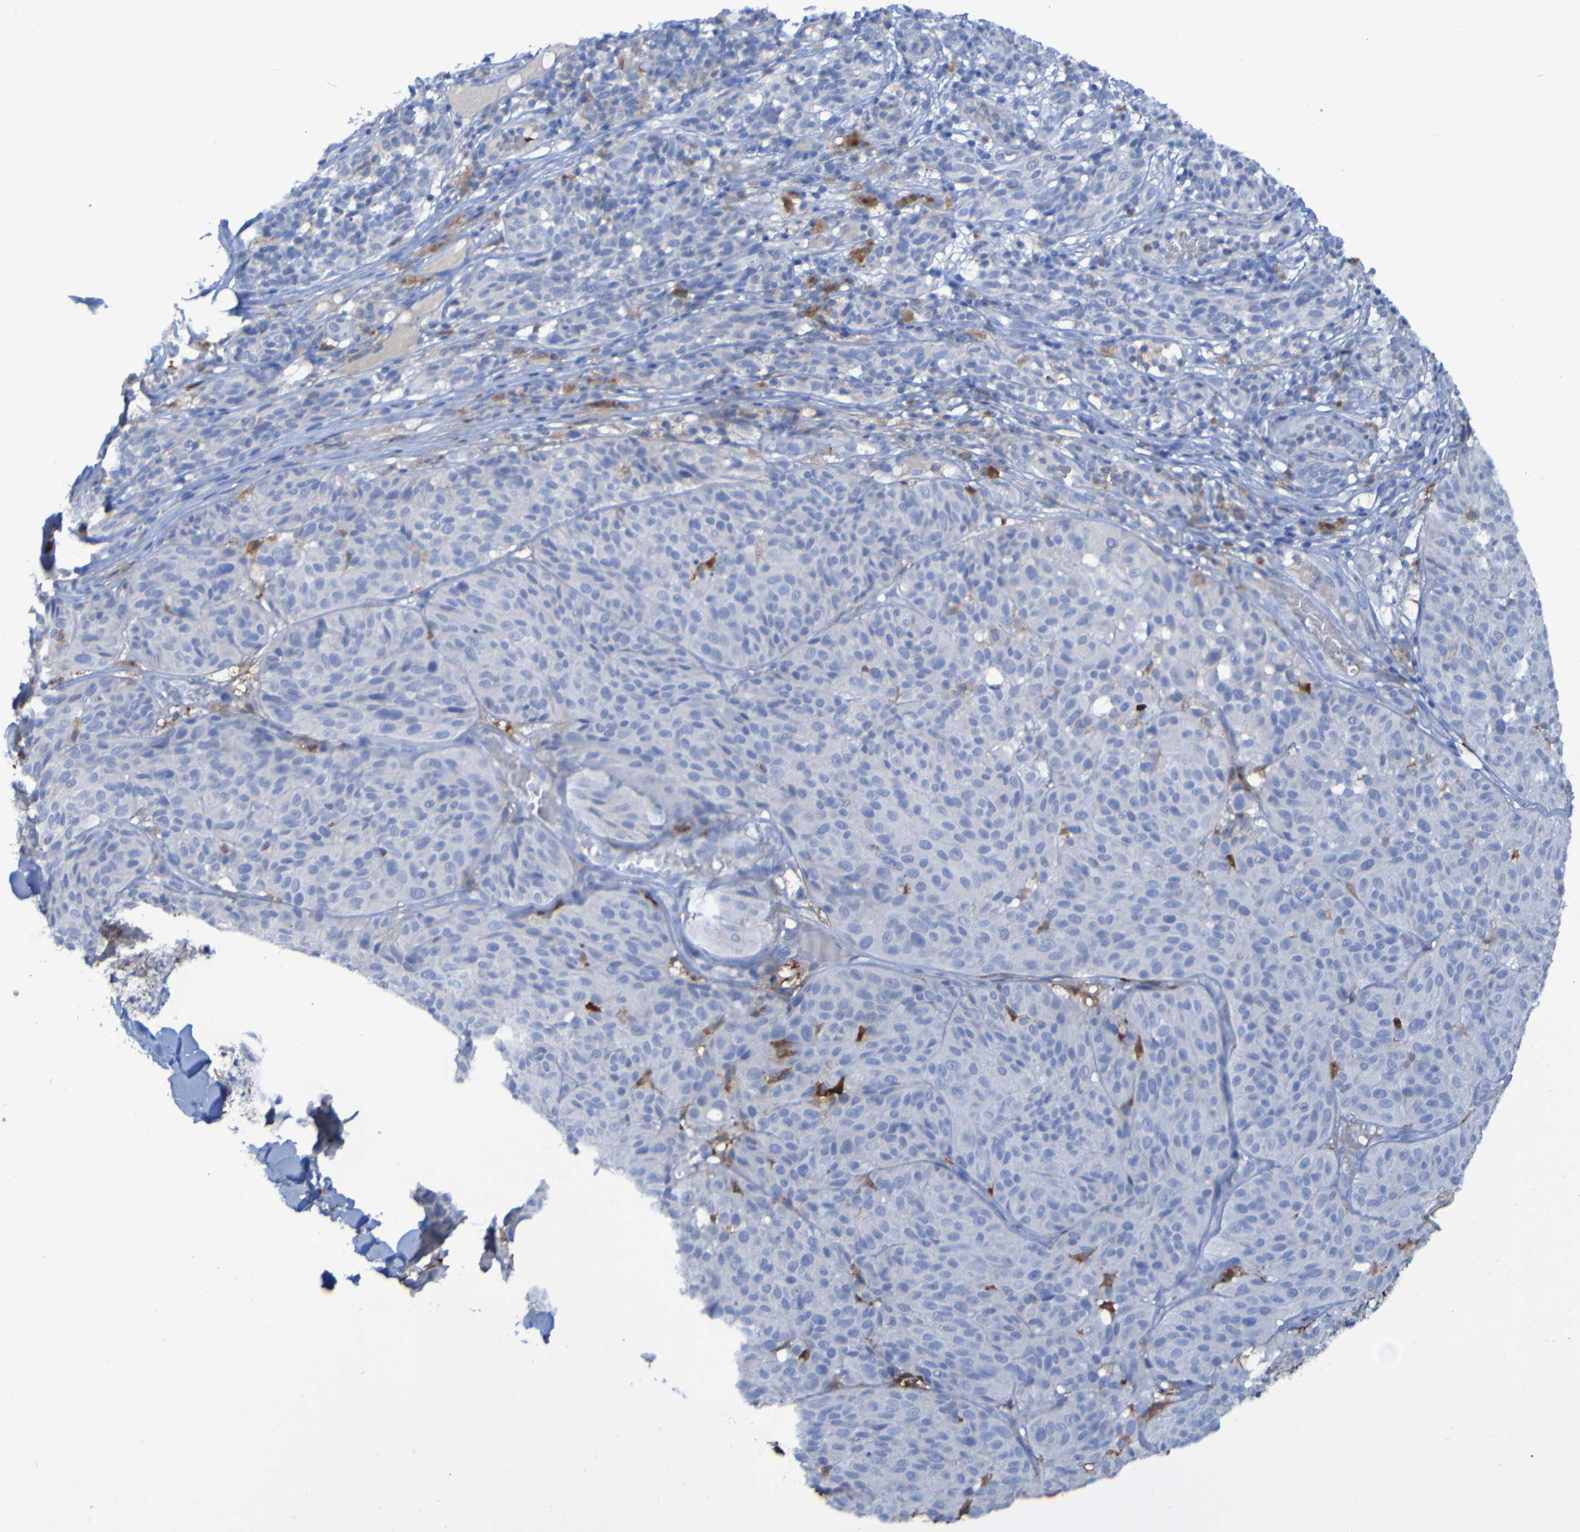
{"staining": {"intensity": "moderate", "quantity": "<25%", "location": "cytoplasmic/membranous"}, "tissue": "melanoma", "cell_type": "Tumor cells", "image_type": "cancer", "snomed": [{"axis": "morphology", "description": "Malignant melanoma, NOS"}, {"axis": "topography", "description": "Skin"}], "caption": "A high-resolution photomicrograph shows immunohistochemistry (IHC) staining of malignant melanoma, which reveals moderate cytoplasmic/membranous positivity in about <25% of tumor cells.", "gene": "MPPE1", "patient": {"sex": "female", "age": 46}}